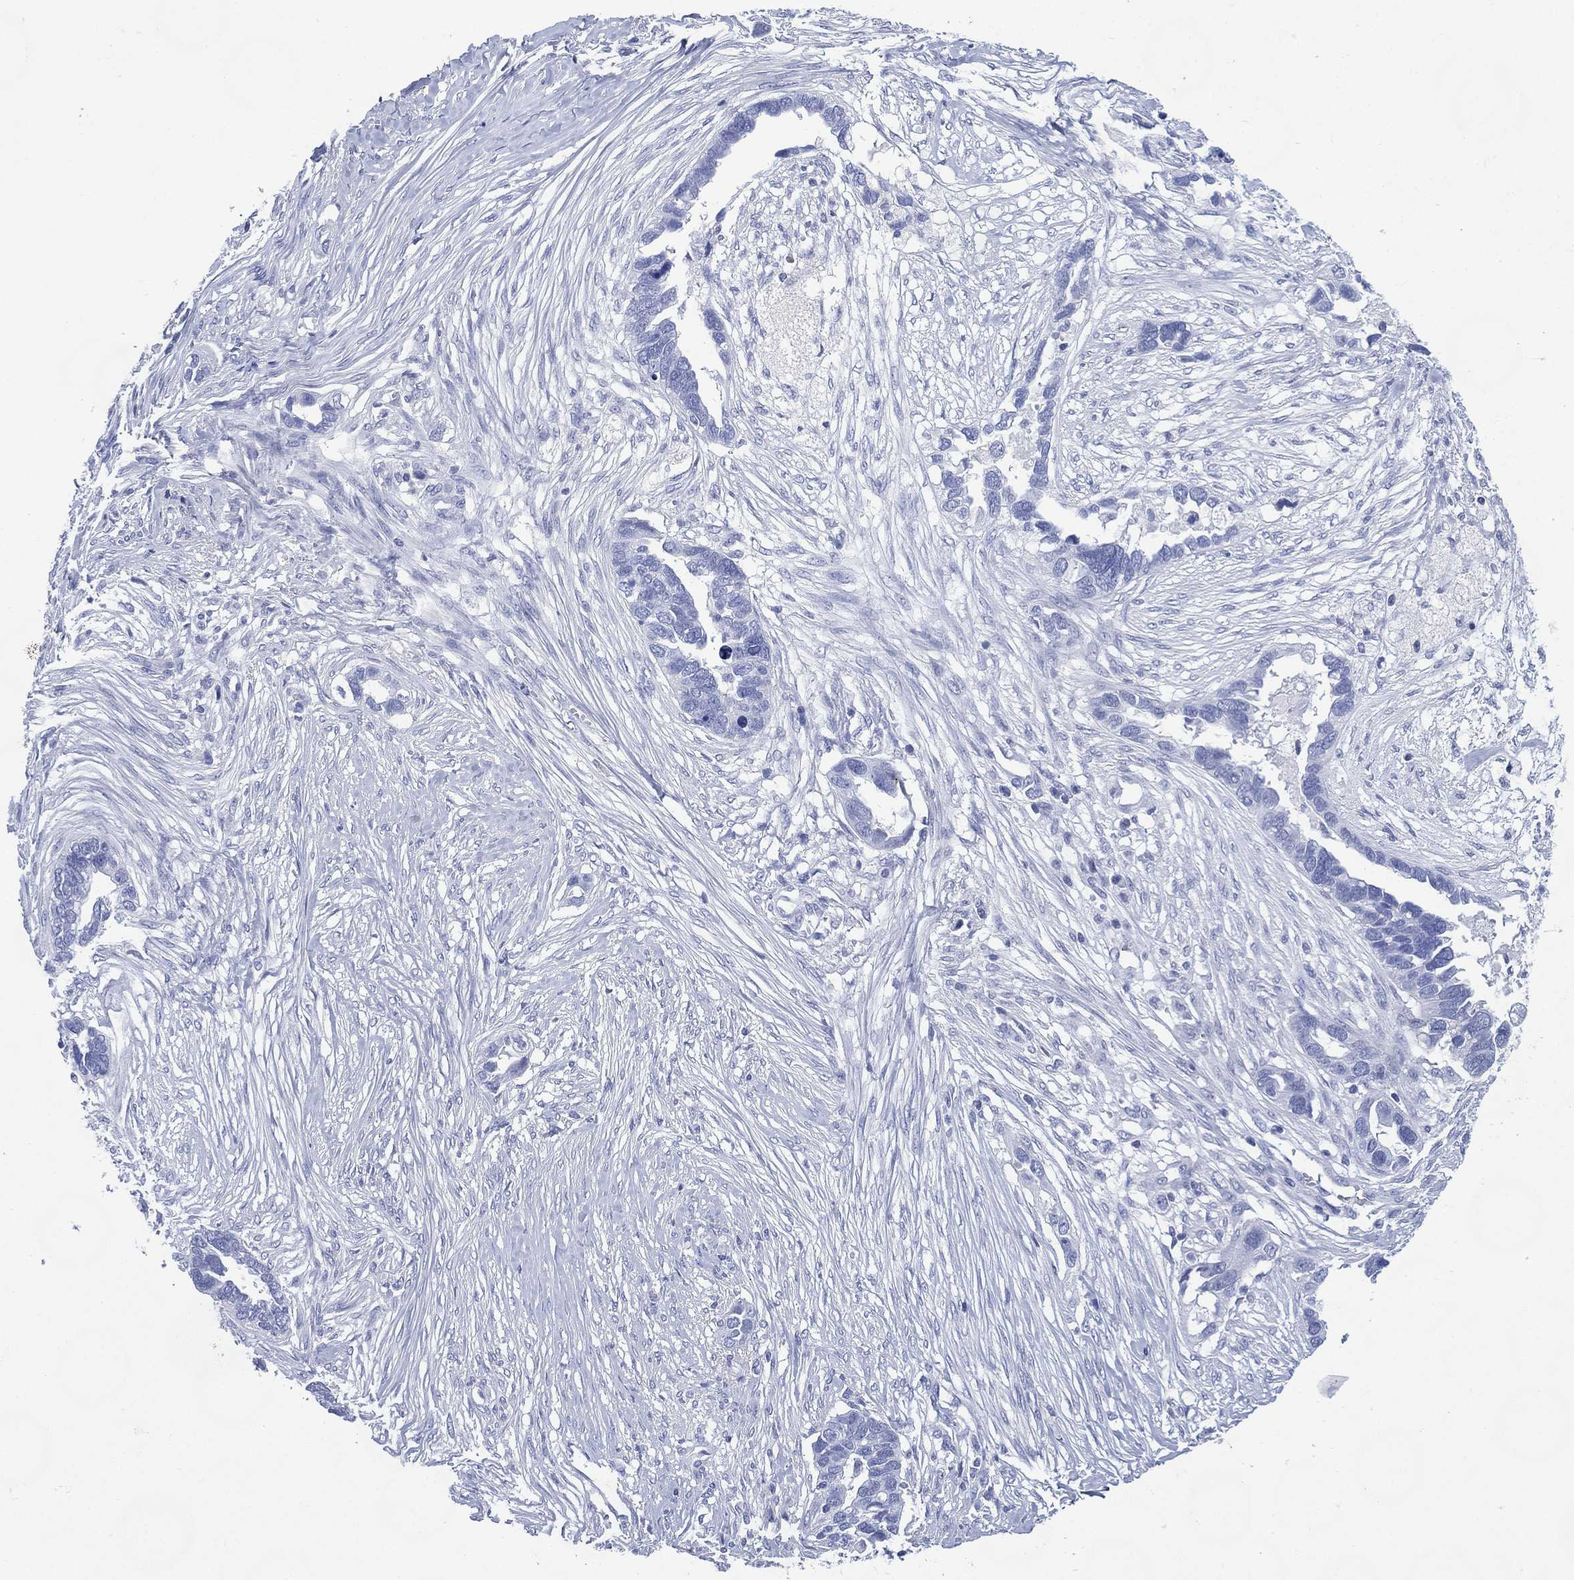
{"staining": {"intensity": "negative", "quantity": "none", "location": "none"}, "tissue": "ovarian cancer", "cell_type": "Tumor cells", "image_type": "cancer", "snomed": [{"axis": "morphology", "description": "Cystadenocarcinoma, serous, NOS"}, {"axis": "topography", "description": "Ovary"}], "caption": "Immunohistochemistry (IHC) photomicrograph of human ovarian serous cystadenocarcinoma stained for a protein (brown), which displays no staining in tumor cells. (Brightfield microscopy of DAB (3,3'-diaminobenzidine) immunohistochemistry (IHC) at high magnification).", "gene": "TMEM247", "patient": {"sex": "female", "age": 54}}